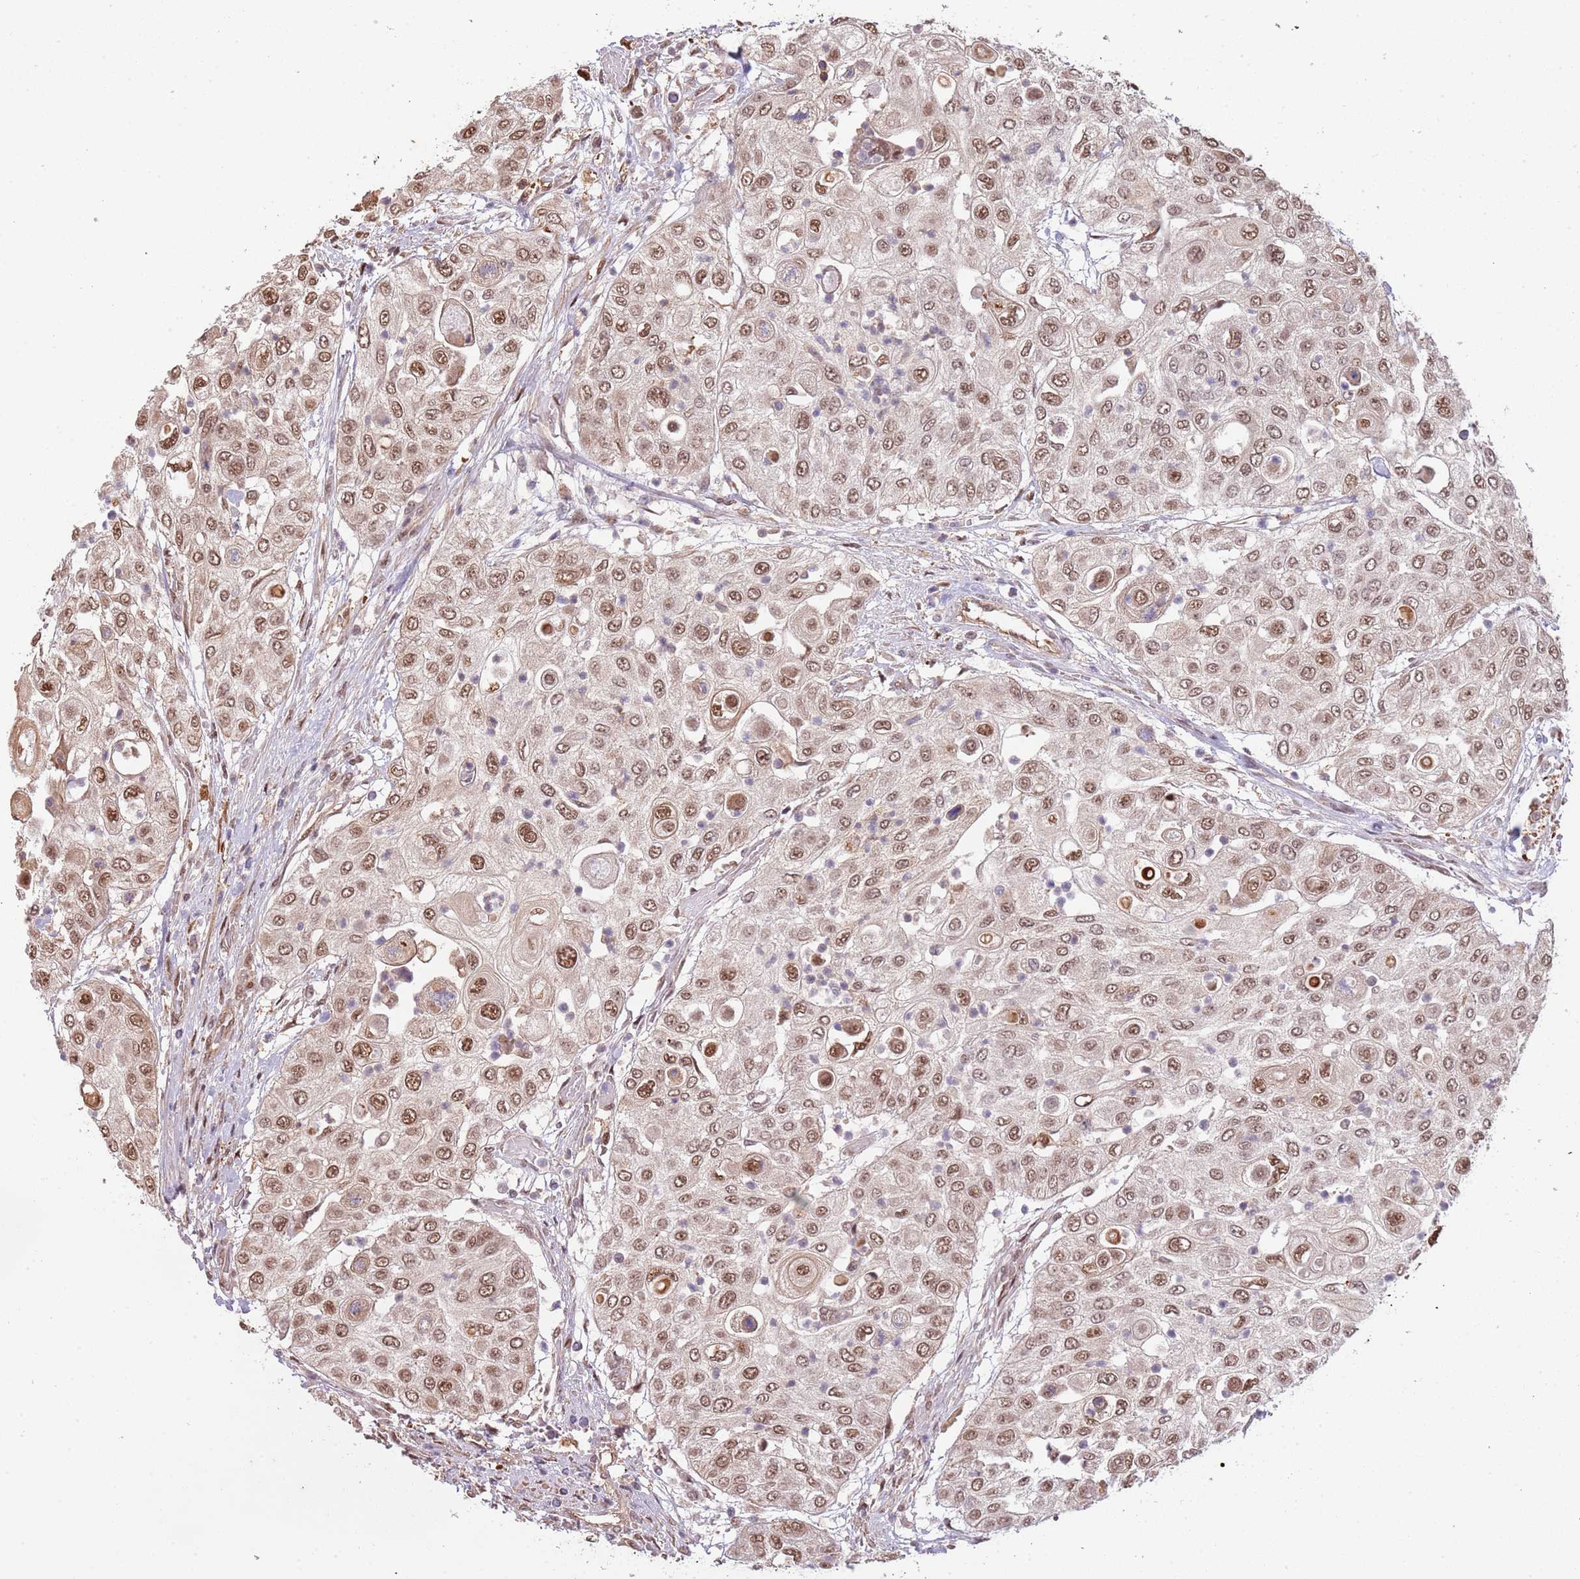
{"staining": {"intensity": "moderate", "quantity": ">75%", "location": "nuclear"}, "tissue": "urothelial cancer", "cell_type": "Tumor cells", "image_type": "cancer", "snomed": [{"axis": "morphology", "description": "Urothelial carcinoma, High grade"}, {"axis": "topography", "description": "Urinary bladder"}], "caption": "Brown immunohistochemical staining in human urothelial carcinoma (high-grade) displays moderate nuclear expression in approximately >75% of tumor cells.", "gene": "PLSCR5", "patient": {"sex": "female", "age": 79}}